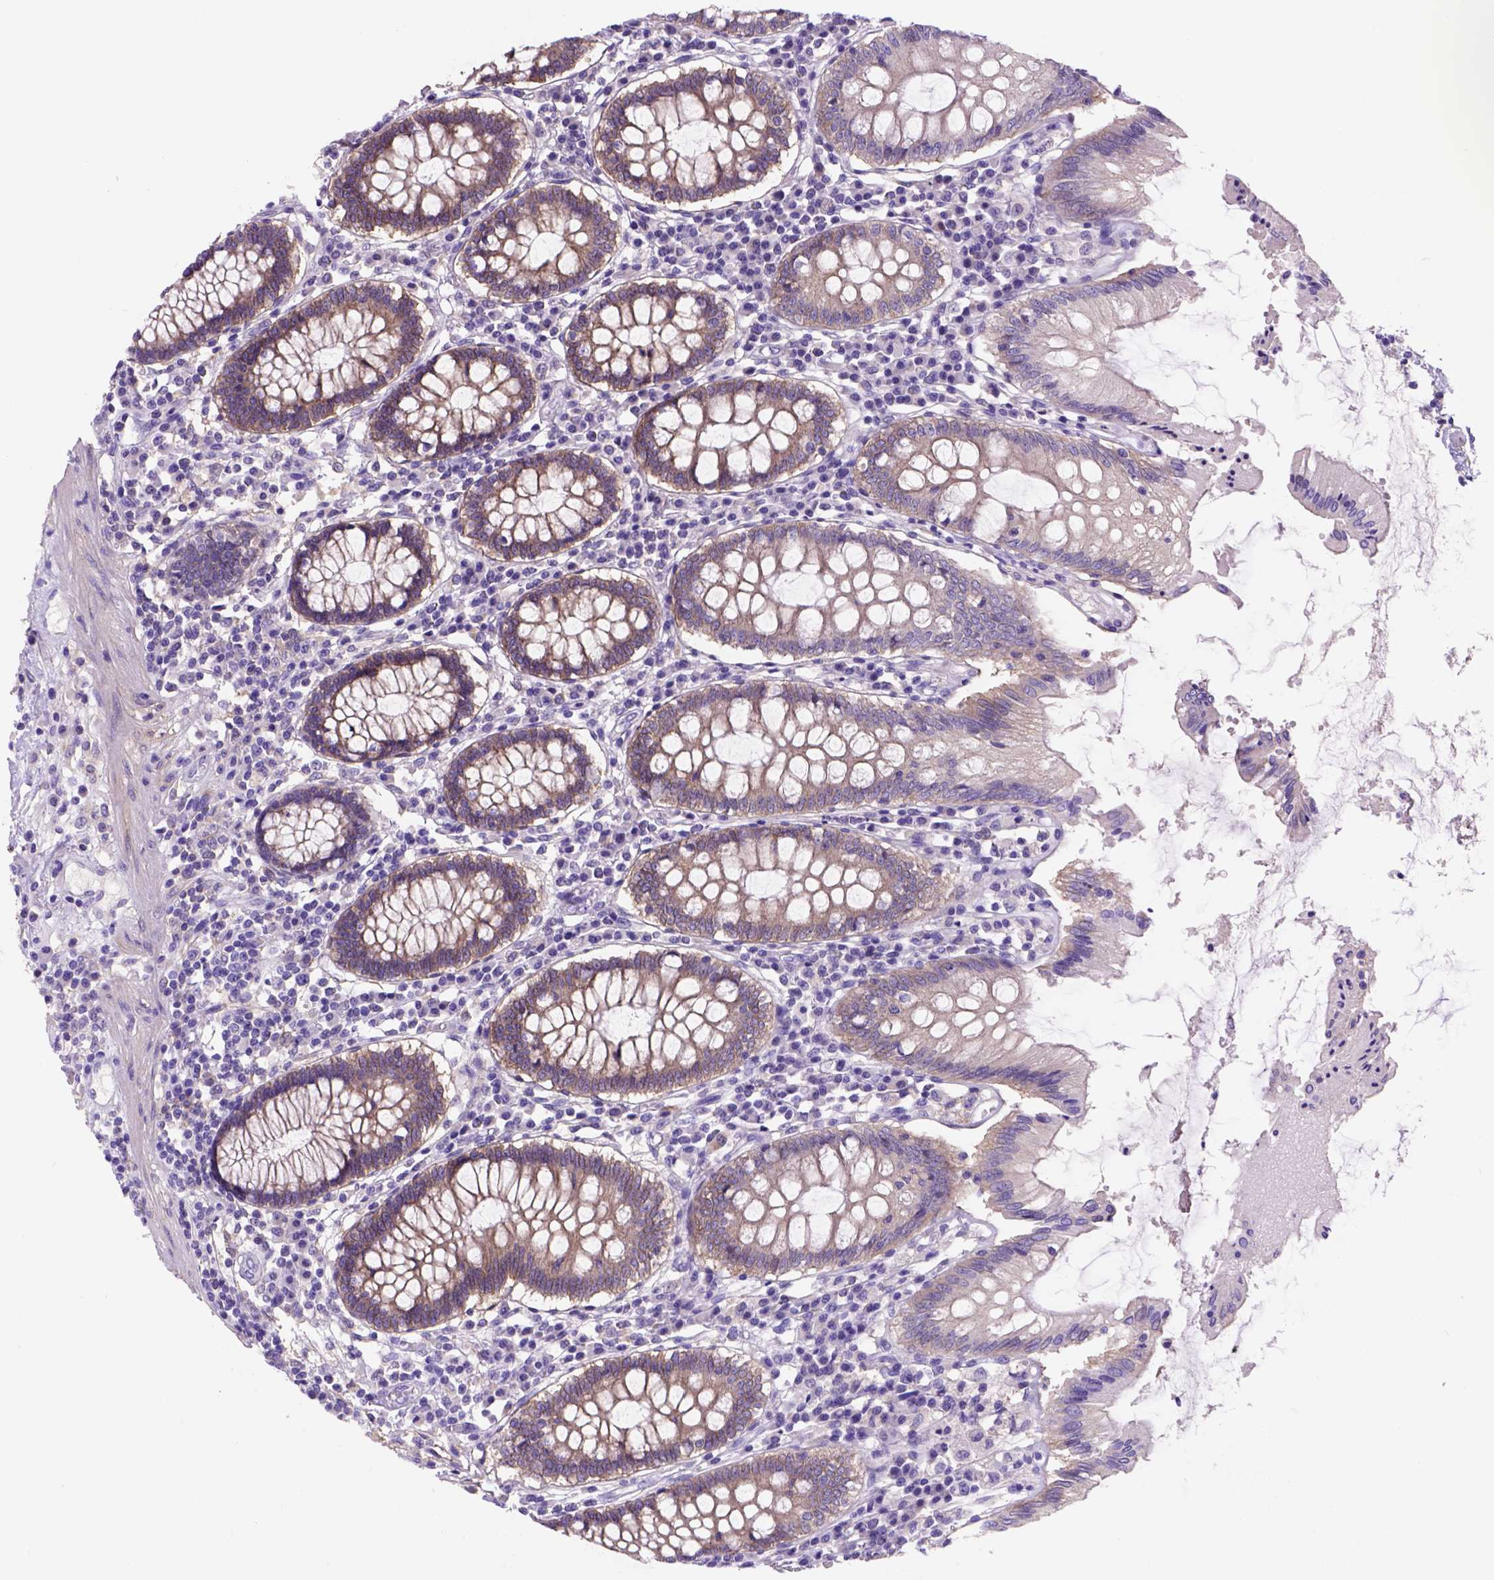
{"staining": {"intensity": "negative", "quantity": "none", "location": "none"}, "tissue": "colon", "cell_type": "Endothelial cells", "image_type": "normal", "snomed": [{"axis": "morphology", "description": "Normal tissue, NOS"}, {"axis": "morphology", "description": "Adenocarcinoma, NOS"}, {"axis": "topography", "description": "Colon"}], "caption": "The immunohistochemistry image has no significant positivity in endothelial cells of colon. The staining is performed using DAB (3,3'-diaminobenzidine) brown chromogen with nuclei counter-stained in using hematoxylin.", "gene": "EGFR", "patient": {"sex": "male", "age": 83}}